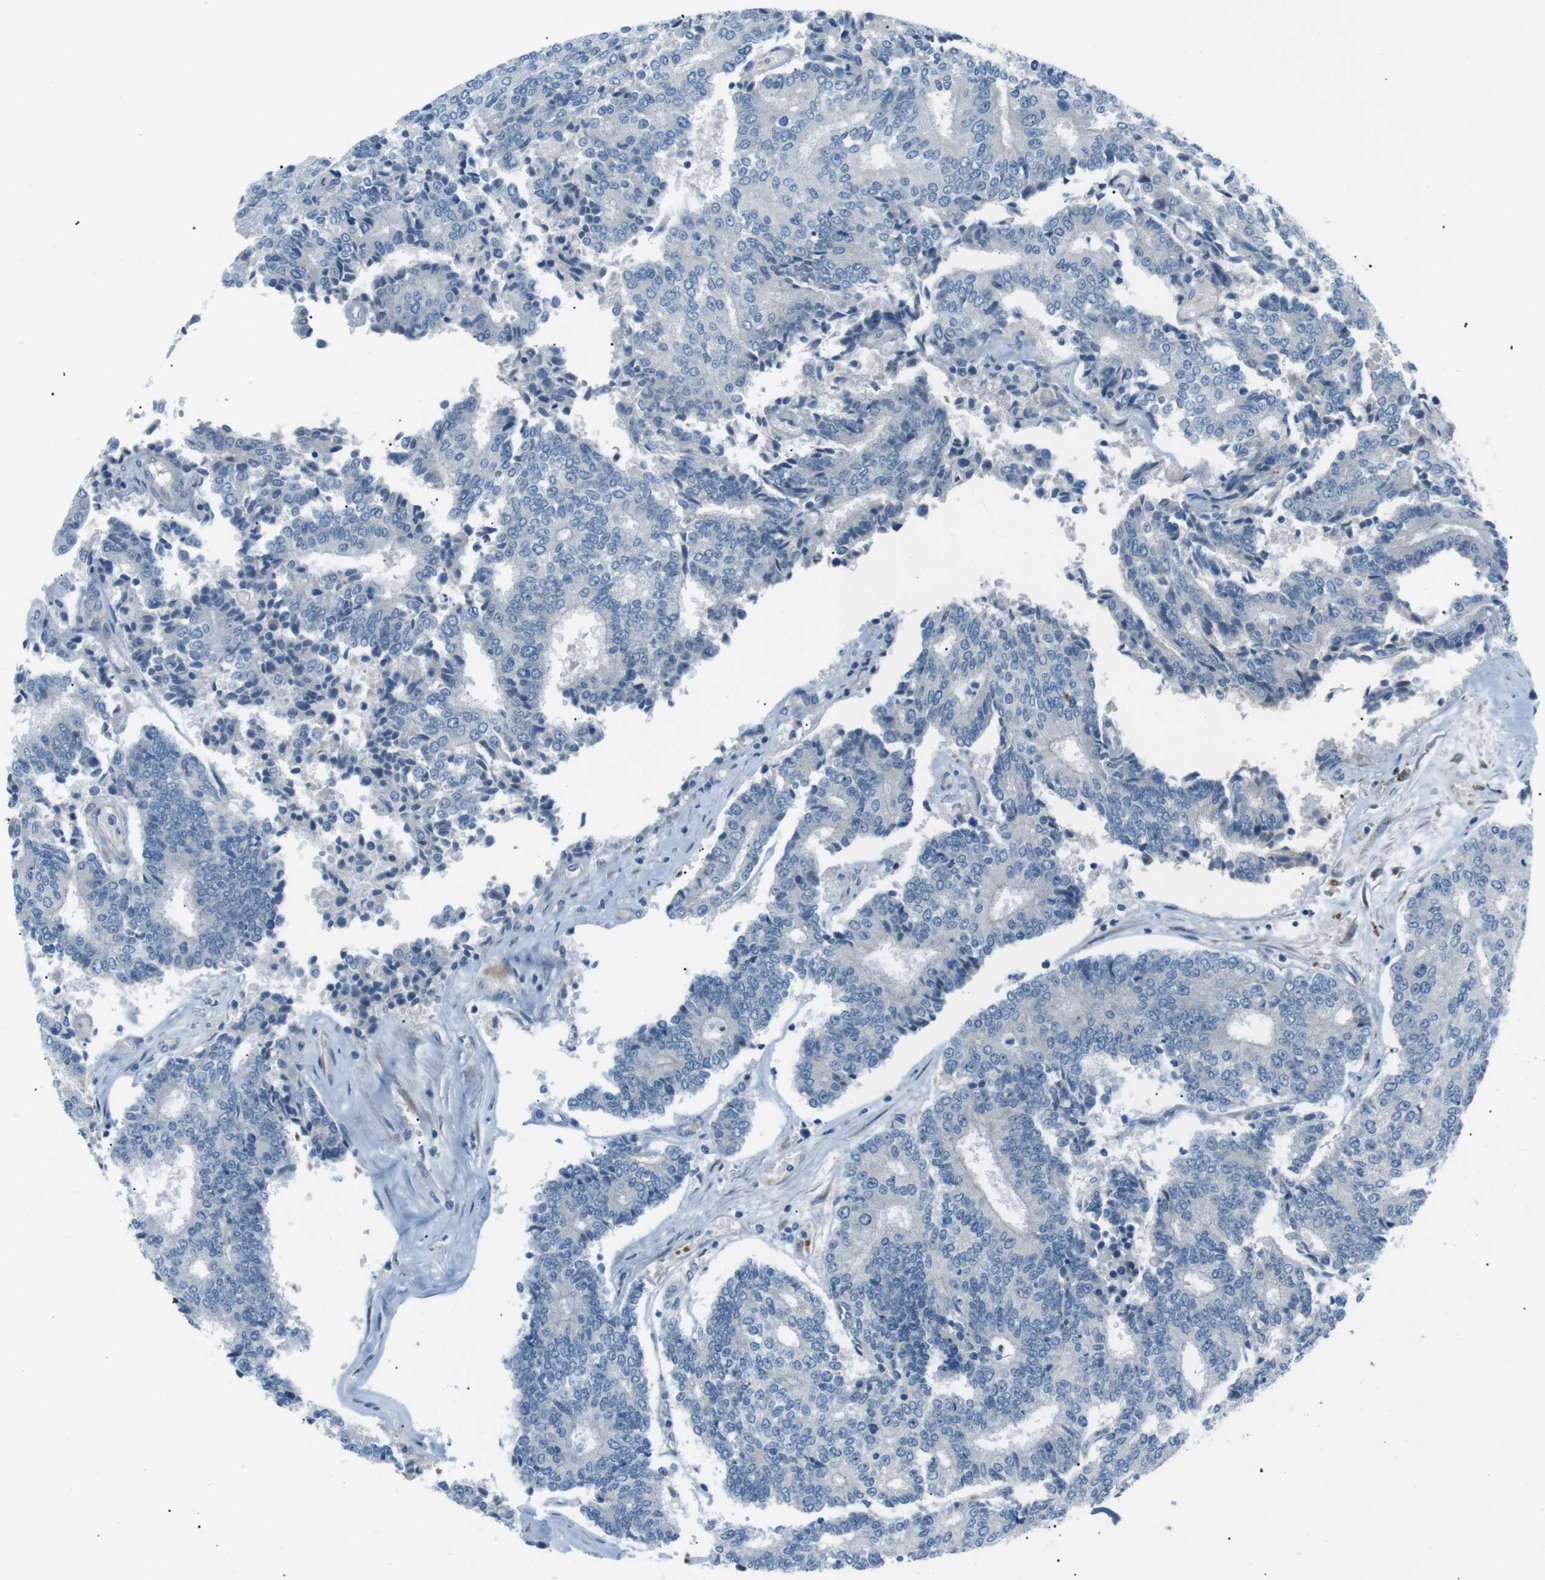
{"staining": {"intensity": "negative", "quantity": "none", "location": "none"}, "tissue": "prostate cancer", "cell_type": "Tumor cells", "image_type": "cancer", "snomed": [{"axis": "morphology", "description": "Normal tissue, NOS"}, {"axis": "morphology", "description": "Adenocarcinoma, High grade"}, {"axis": "topography", "description": "Prostate"}, {"axis": "topography", "description": "Seminal veicle"}], "caption": "DAB immunohistochemical staining of prostate adenocarcinoma (high-grade) reveals no significant positivity in tumor cells. (Brightfield microscopy of DAB (3,3'-diaminobenzidine) IHC at high magnification).", "gene": "B4GALNT2", "patient": {"sex": "male", "age": 55}}